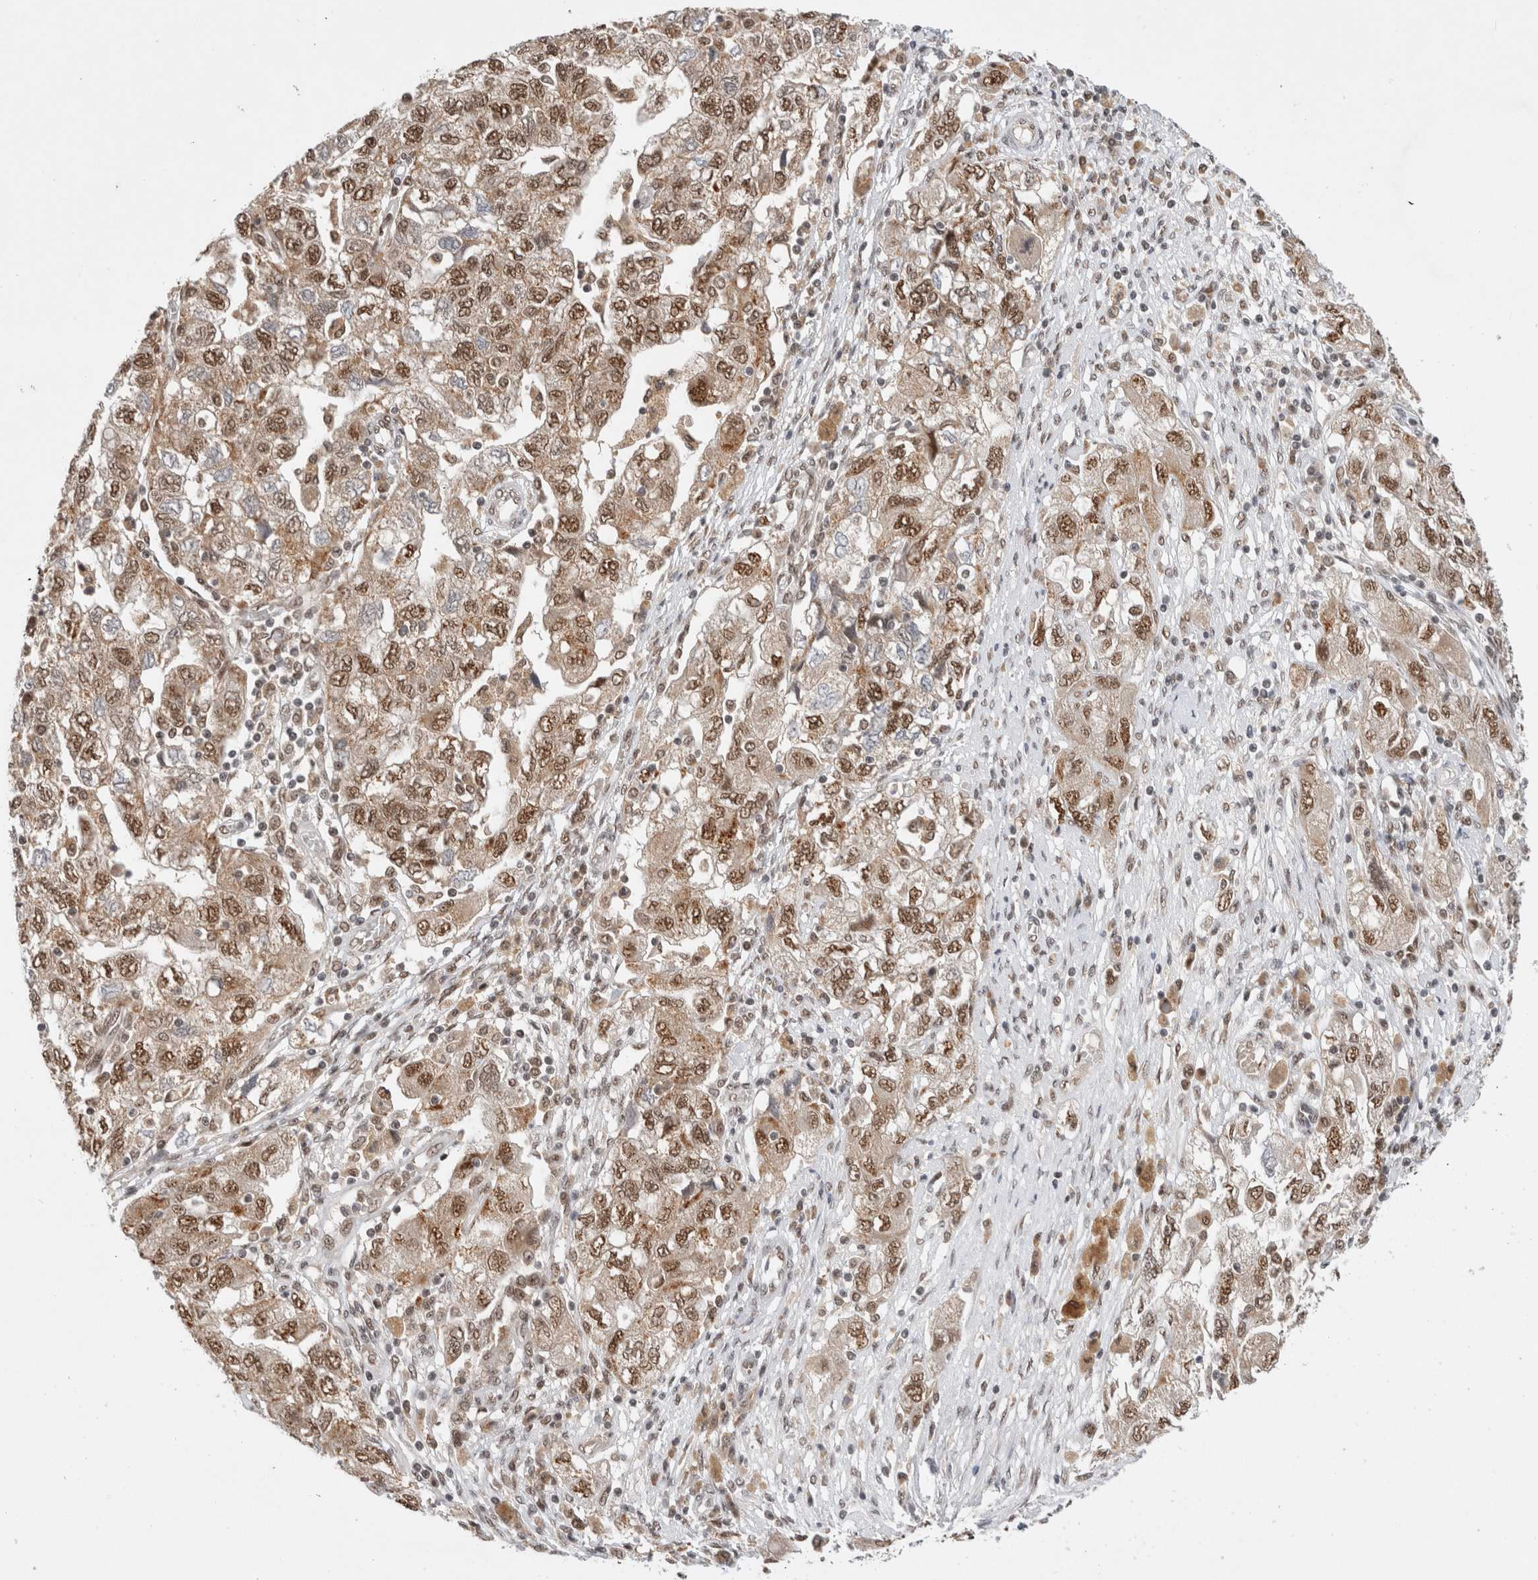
{"staining": {"intensity": "moderate", "quantity": ">75%", "location": "cytoplasmic/membranous,nuclear"}, "tissue": "ovarian cancer", "cell_type": "Tumor cells", "image_type": "cancer", "snomed": [{"axis": "morphology", "description": "Carcinoma, NOS"}, {"axis": "morphology", "description": "Cystadenocarcinoma, serous, NOS"}, {"axis": "topography", "description": "Ovary"}], "caption": "Immunohistochemistry (IHC) of carcinoma (ovarian) demonstrates medium levels of moderate cytoplasmic/membranous and nuclear positivity in approximately >75% of tumor cells. (Stains: DAB (3,3'-diaminobenzidine) in brown, nuclei in blue, Microscopy: brightfield microscopy at high magnification).", "gene": "NCAPG2", "patient": {"sex": "female", "age": 69}}